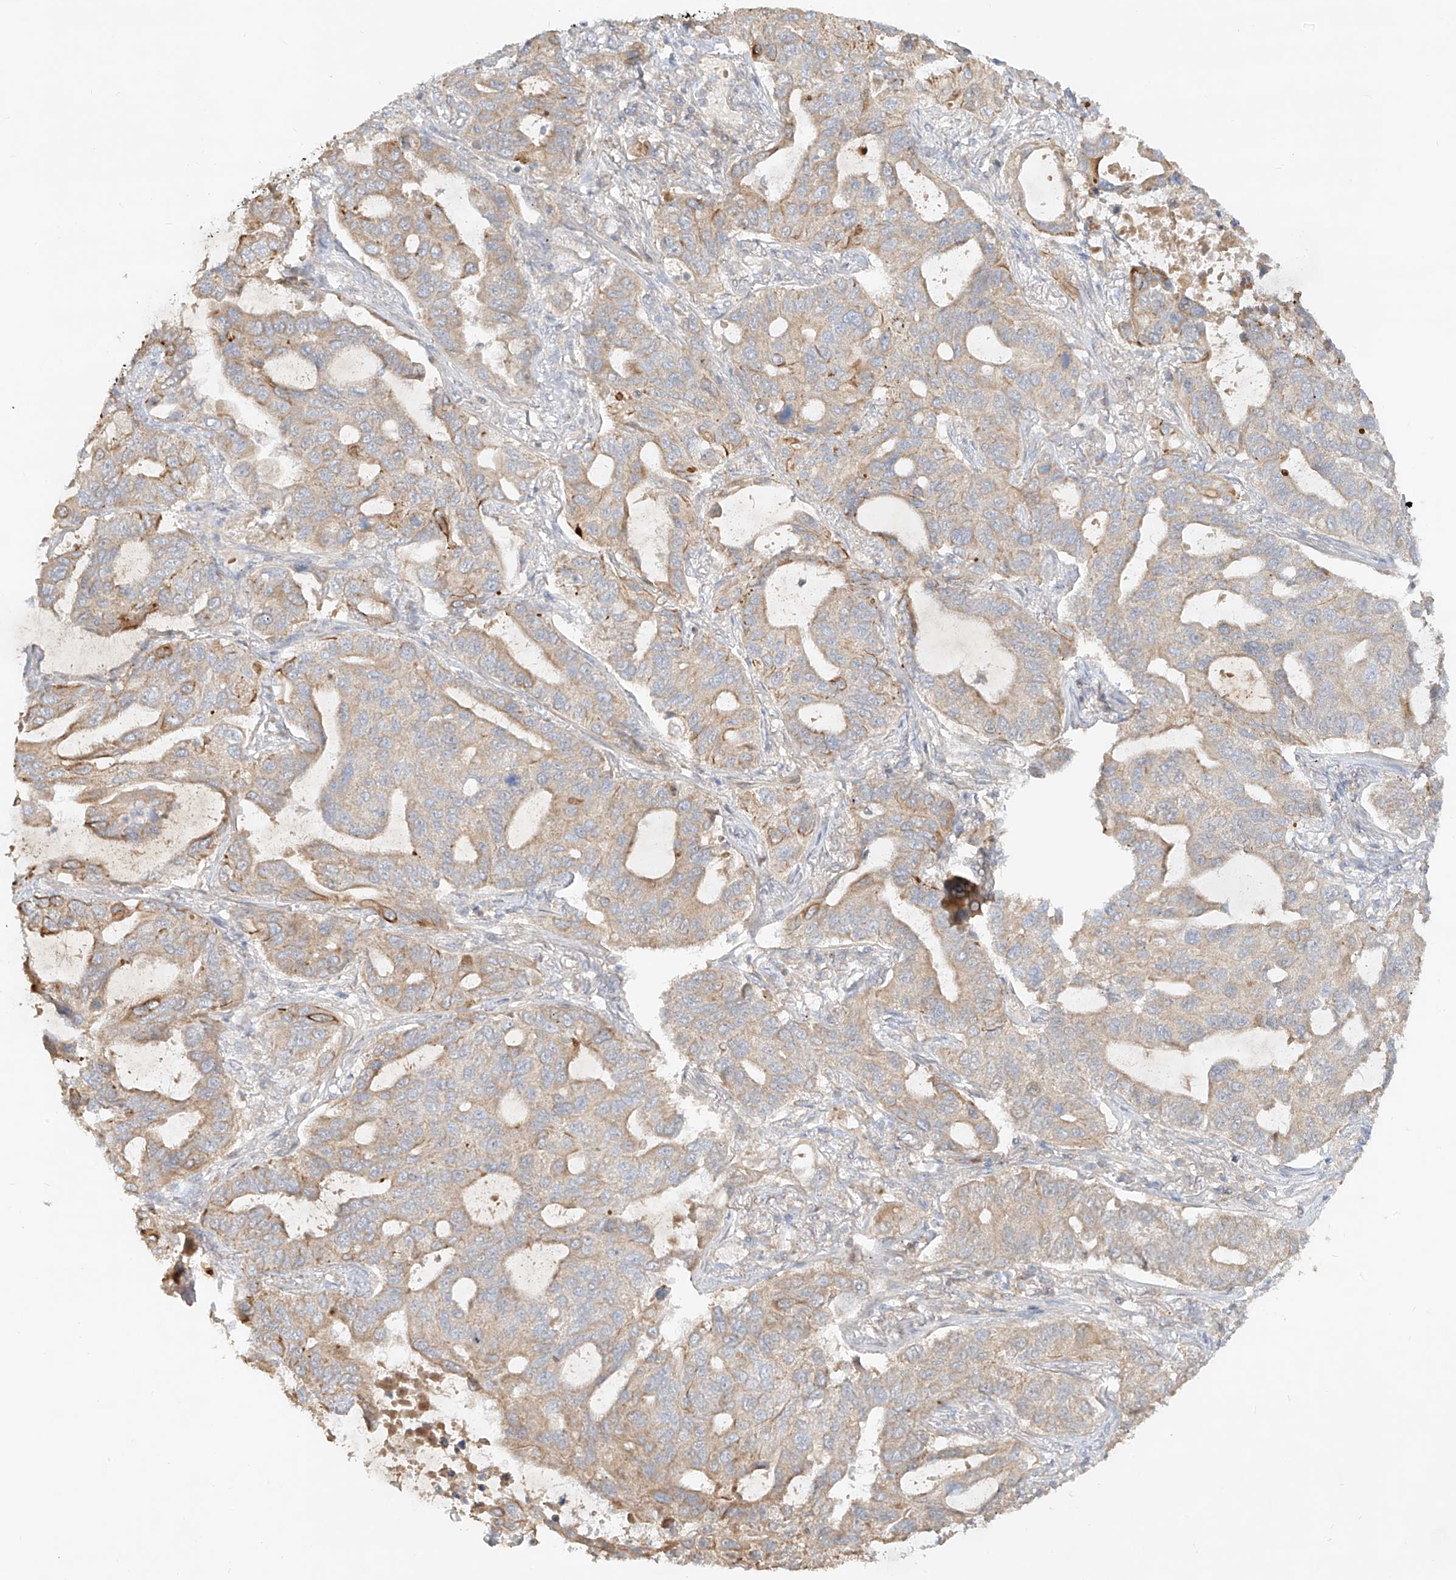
{"staining": {"intensity": "weak", "quantity": "<25%", "location": "cytoplasmic/membranous"}, "tissue": "lung cancer", "cell_type": "Tumor cells", "image_type": "cancer", "snomed": [{"axis": "morphology", "description": "Adenocarcinoma, NOS"}, {"axis": "topography", "description": "Lung"}], "caption": "Tumor cells show no significant protein expression in adenocarcinoma (lung). Brightfield microscopy of immunohistochemistry (IHC) stained with DAB (brown) and hematoxylin (blue), captured at high magnification.", "gene": "KPNA7", "patient": {"sex": "male", "age": 64}}